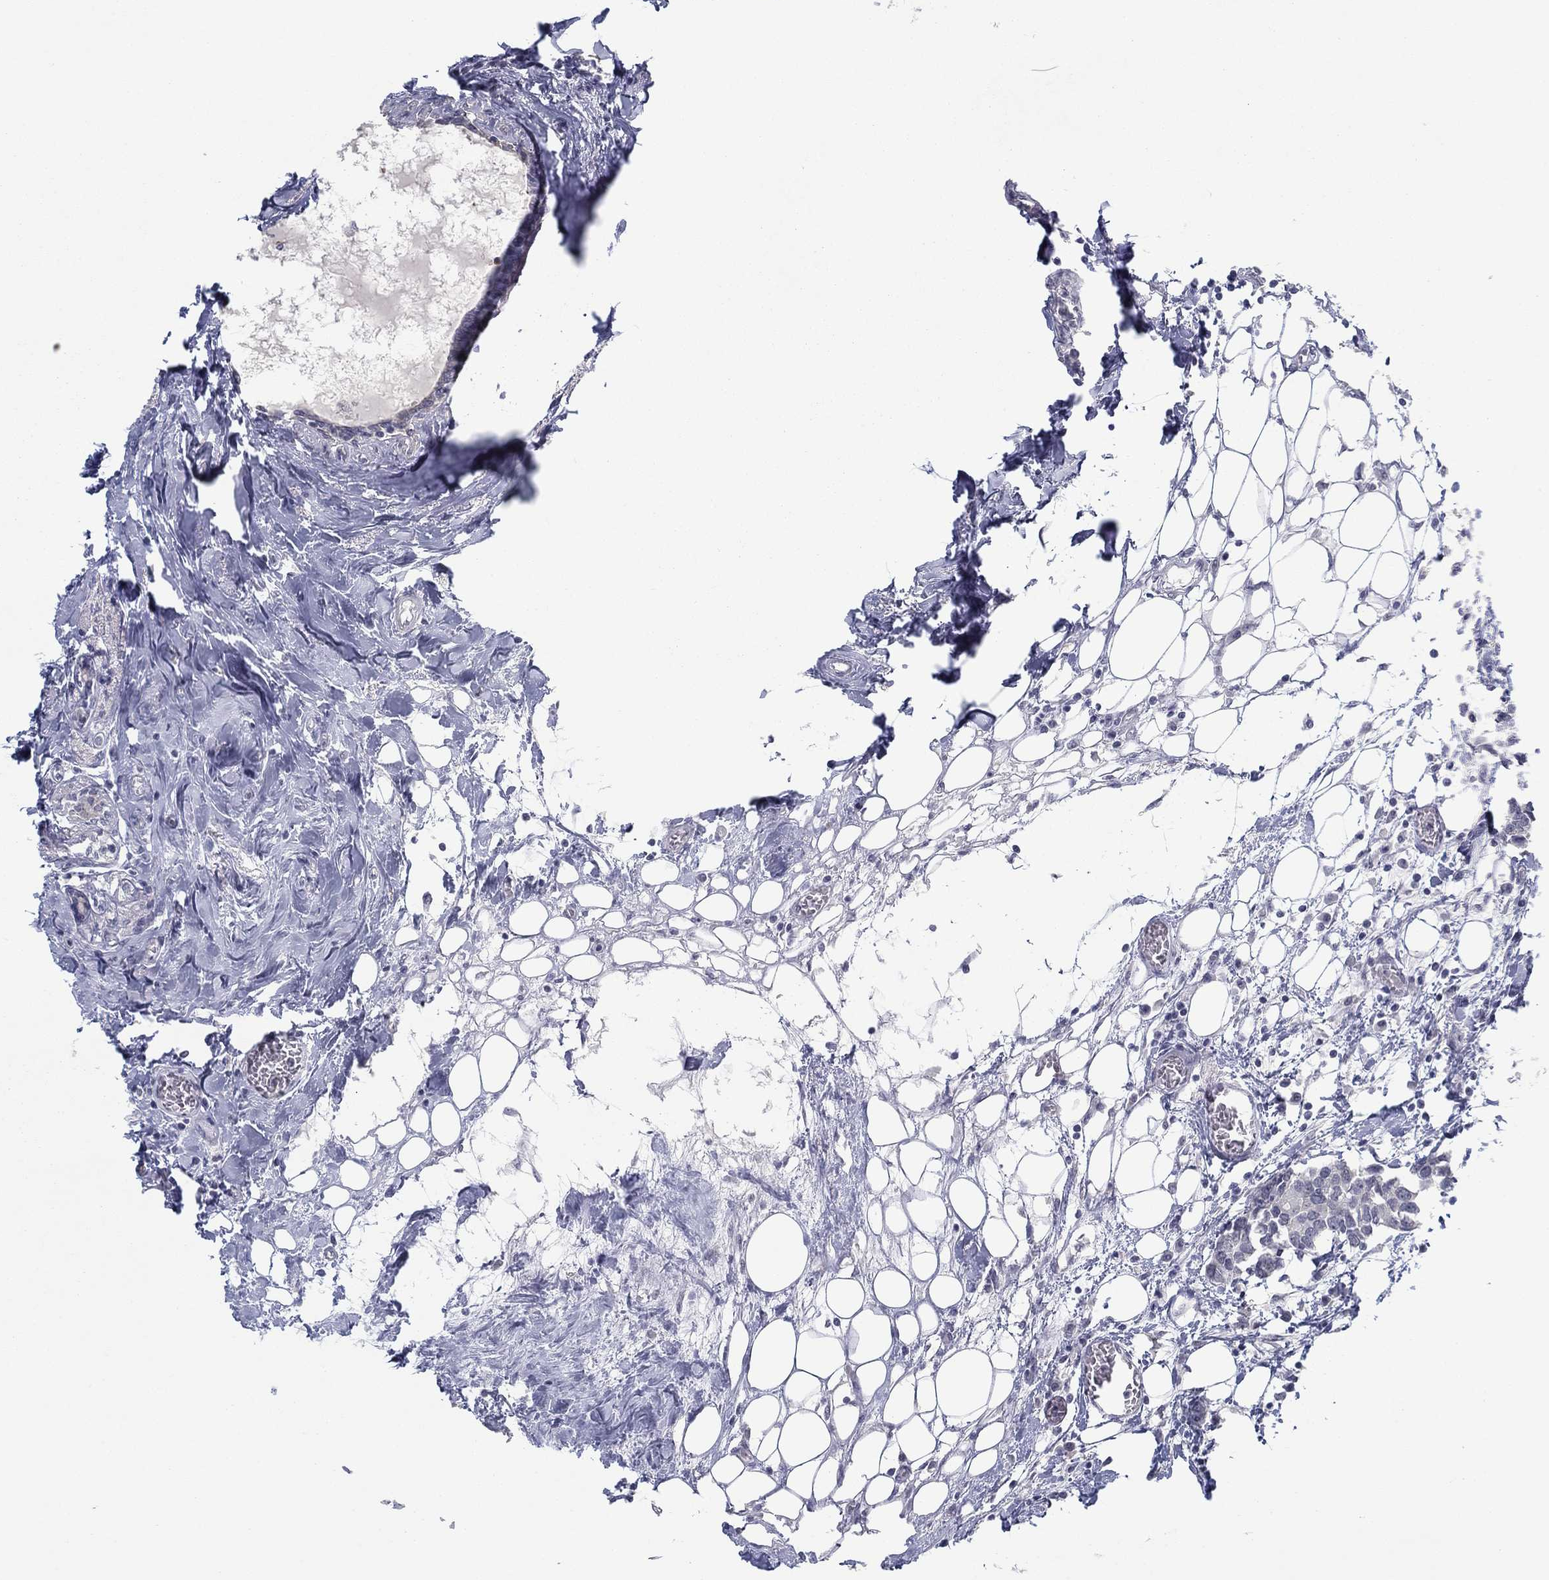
{"staining": {"intensity": "negative", "quantity": "none", "location": "none"}, "tissue": "breast cancer", "cell_type": "Tumor cells", "image_type": "cancer", "snomed": [{"axis": "morphology", "description": "Duct carcinoma"}, {"axis": "topography", "description": "Breast"}], "caption": "DAB (3,3'-diaminobenzidine) immunohistochemical staining of intraductal carcinoma (breast) displays no significant staining in tumor cells. (Stains: DAB (3,3'-diaminobenzidine) immunohistochemistry with hematoxylin counter stain, Microscopy: brightfield microscopy at high magnification).", "gene": "SLC22A2", "patient": {"sex": "female", "age": 83}}